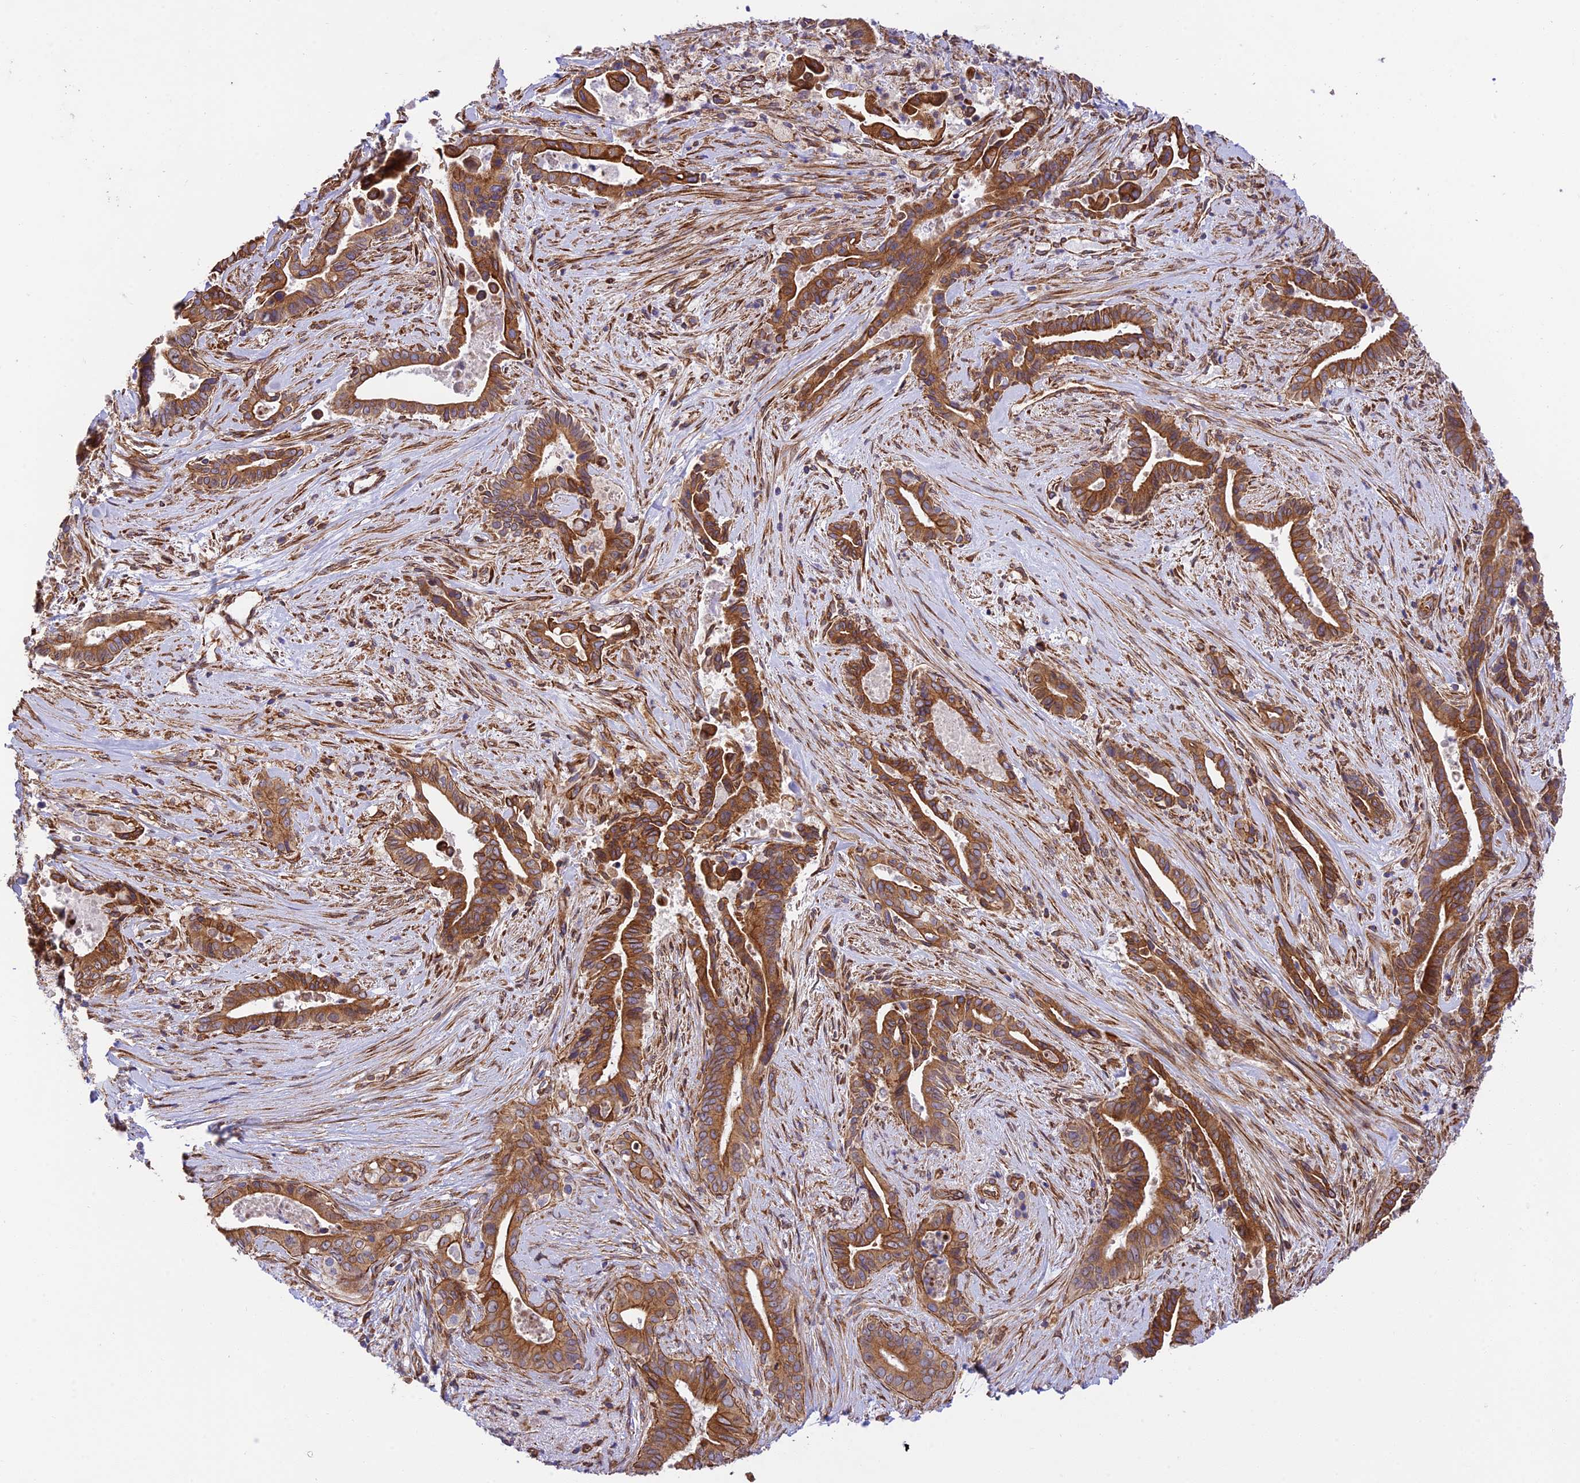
{"staining": {"intensity": "strong", "quantity": ">75%", "location": "cytoplasmic/membranous"}, "tissue": "pancreatic cancer", "cell_type": "Tumor cells", "image_type": "cancer", "snomed": [{"axis": "morphology", "description": "Adenocarcinoma, NOS"}, {"axis": "topography", "description": "Pancreas"}], "caption": "Protein positivity by immunohistochemistry reveals strong cytoplasmic/membranous expression in about >75% of tumor cells in pancreatic cancer.", "gene": "EXOC3L4", "patient": {"sex": "female", "age": 77}}